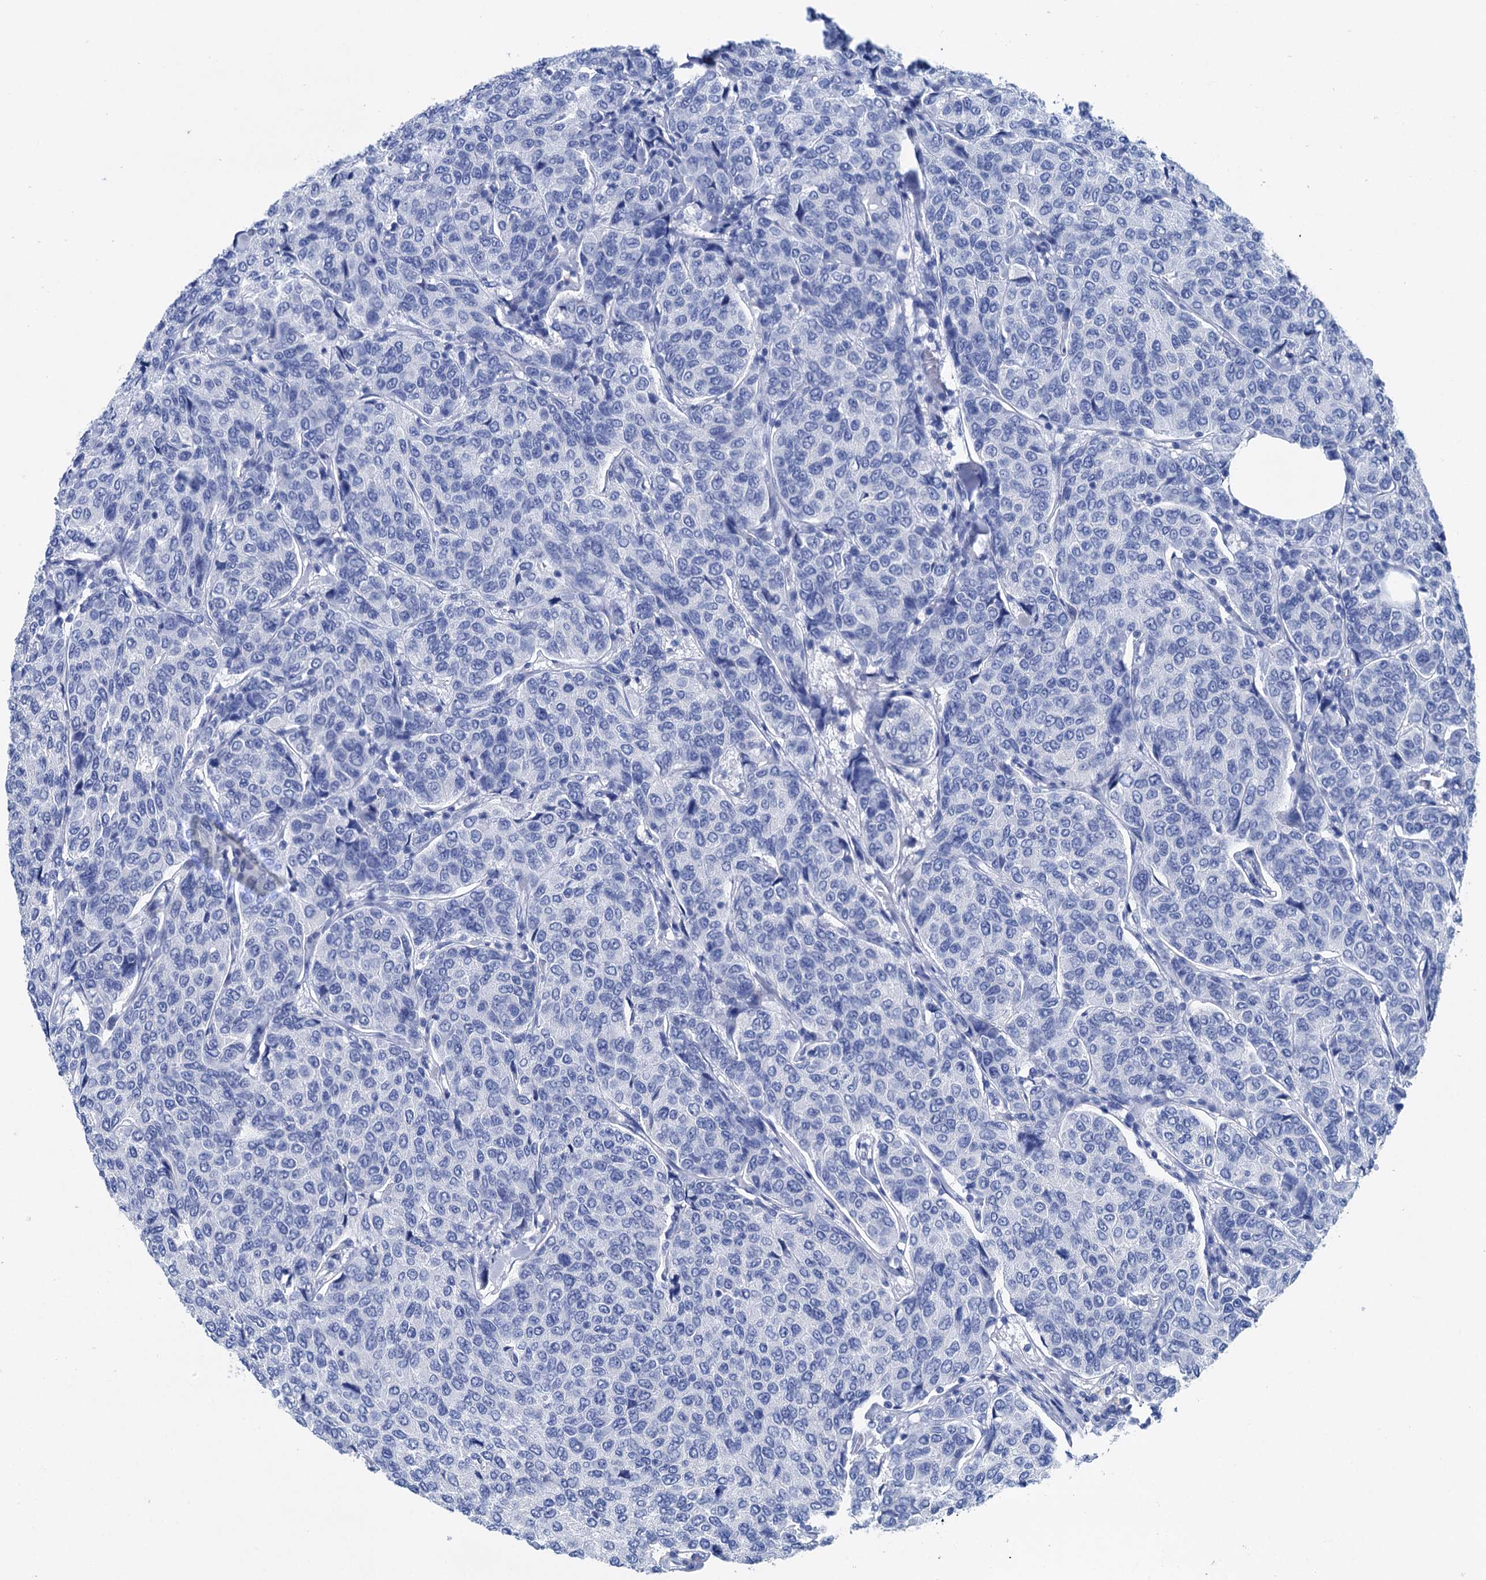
{"staining": {"intensity": "negative", "quantity": "none", "location": "none"}, "tissue": "breast cancer", "cell_type": "Tumor cells", "image_type": "cancer", "snomed": [{"axis": "morphology", "description": "Duct carcinoma"}, {"axis": "topography", "description": "Breast"}], "caption": "This is an immunohistochemistry (IHC) histopathology image of human breast cancer (infiltrating ductal carcinoma). There is no positivity in tumor cells.", "gene": "BRINP1", "patient": {"sex": "female", "age": 55}}